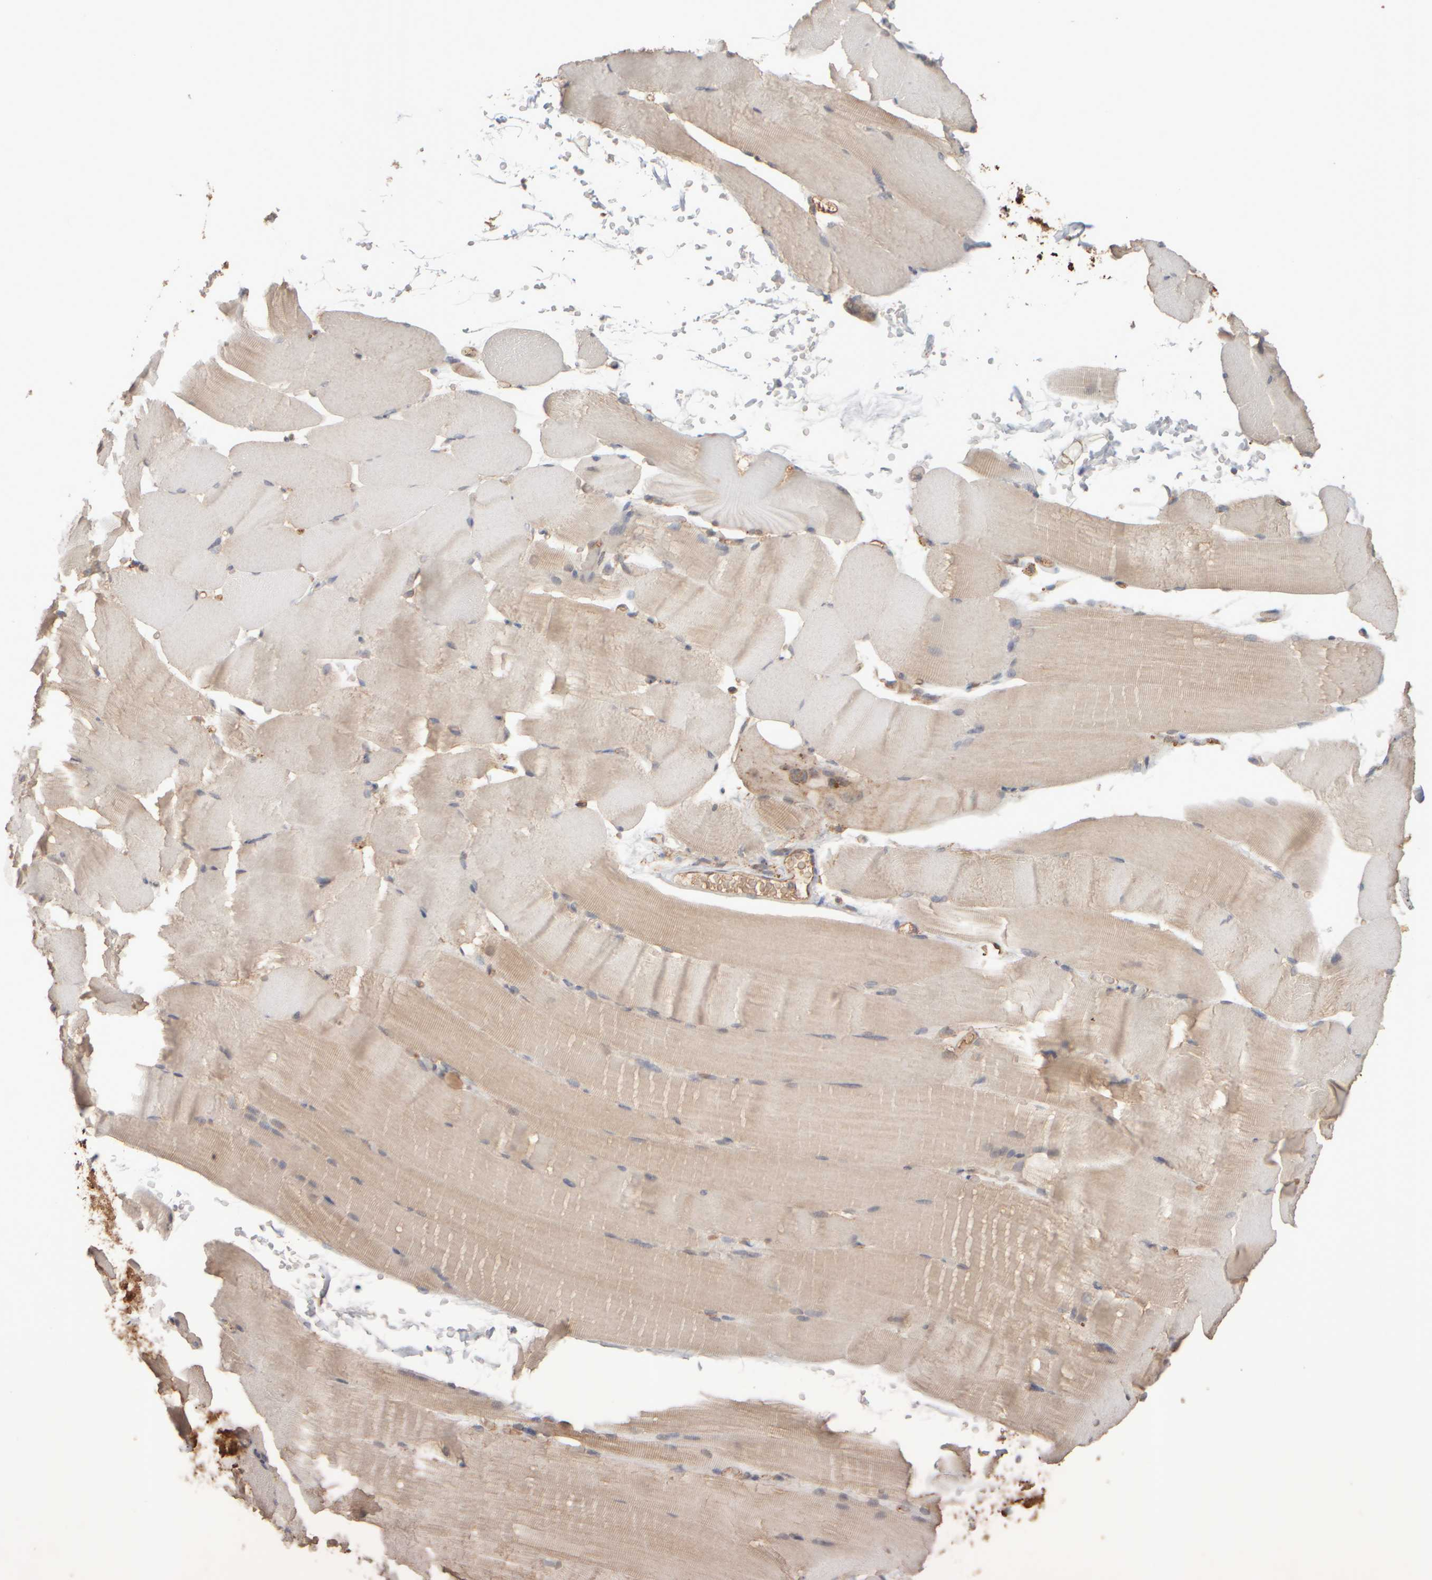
{"staining": {"intensity": "weak", "quantity": "25%-75%", "location": "cytoplasmic/membranous"}, "tissue": "skeletal muscle", "cell_type": "Myocytes", "image_type": "normal", "snomed": [{"axis": "morphology", "description": "Normal tissue, NOS"}, {"axis": "topography", "description": "Skeletal muscle"}, {"axis": "topography", "description": "Parathyroid gland"}], "caption": "High-magnification brightfield microscopy of benign skeletal muscle stained with DAB (3,3'-diaminobenzidine) (brown) and counterstained with hematoxylin (blue). myocytes exhibit weak cytoplasmic/membranous staining is identified in approximately25%-75% of cells. (DAB (3,3'-diaminobenzidine) IHC, brown staining for protein, blue staining for nuclei).", "gene": "EIF2B3", "patient": {"sex": "female", "age": 37}}